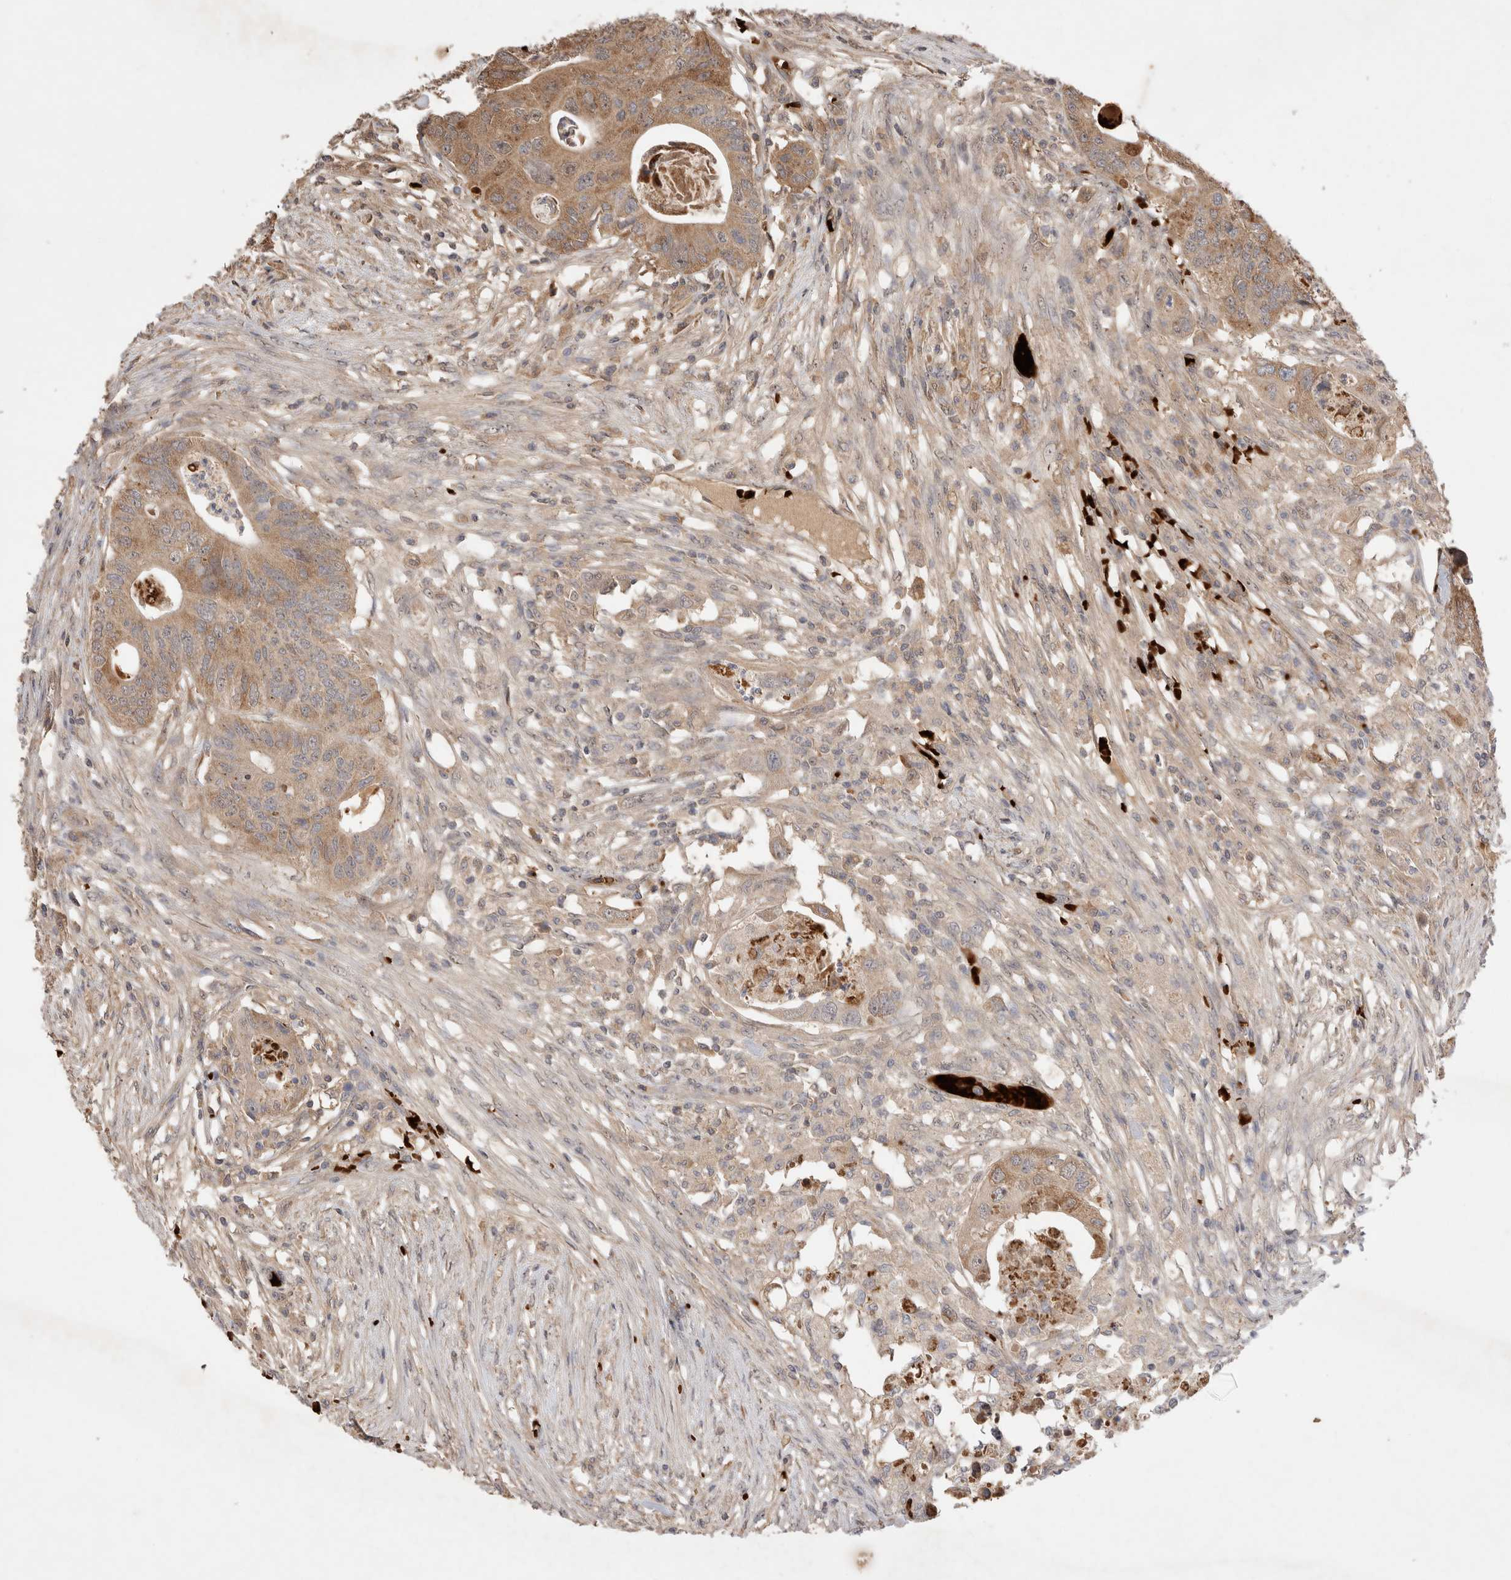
{"staining": {"intensity": "moderate", "quantity": ">75%", "location": "cytoplasmic/membranous"}, "tissue": "colorectal cancer", "cell_type": "Tumor cells", "image_type": "cancer", "snomed": [{"axis": "morphology", "description": "Adenocarcinoma, NOS"}, {"axis": "topography", "description": "Colon"}], "caption": "Colorectal adenocarcinoma was stained to show a protein in brown. There is medium levels of moderate cytoplasmic/membranous positivity in approximately >75% of tumor cells.", "gene": "FAM221A", "patient": {"sex": "male", "age": 71}}